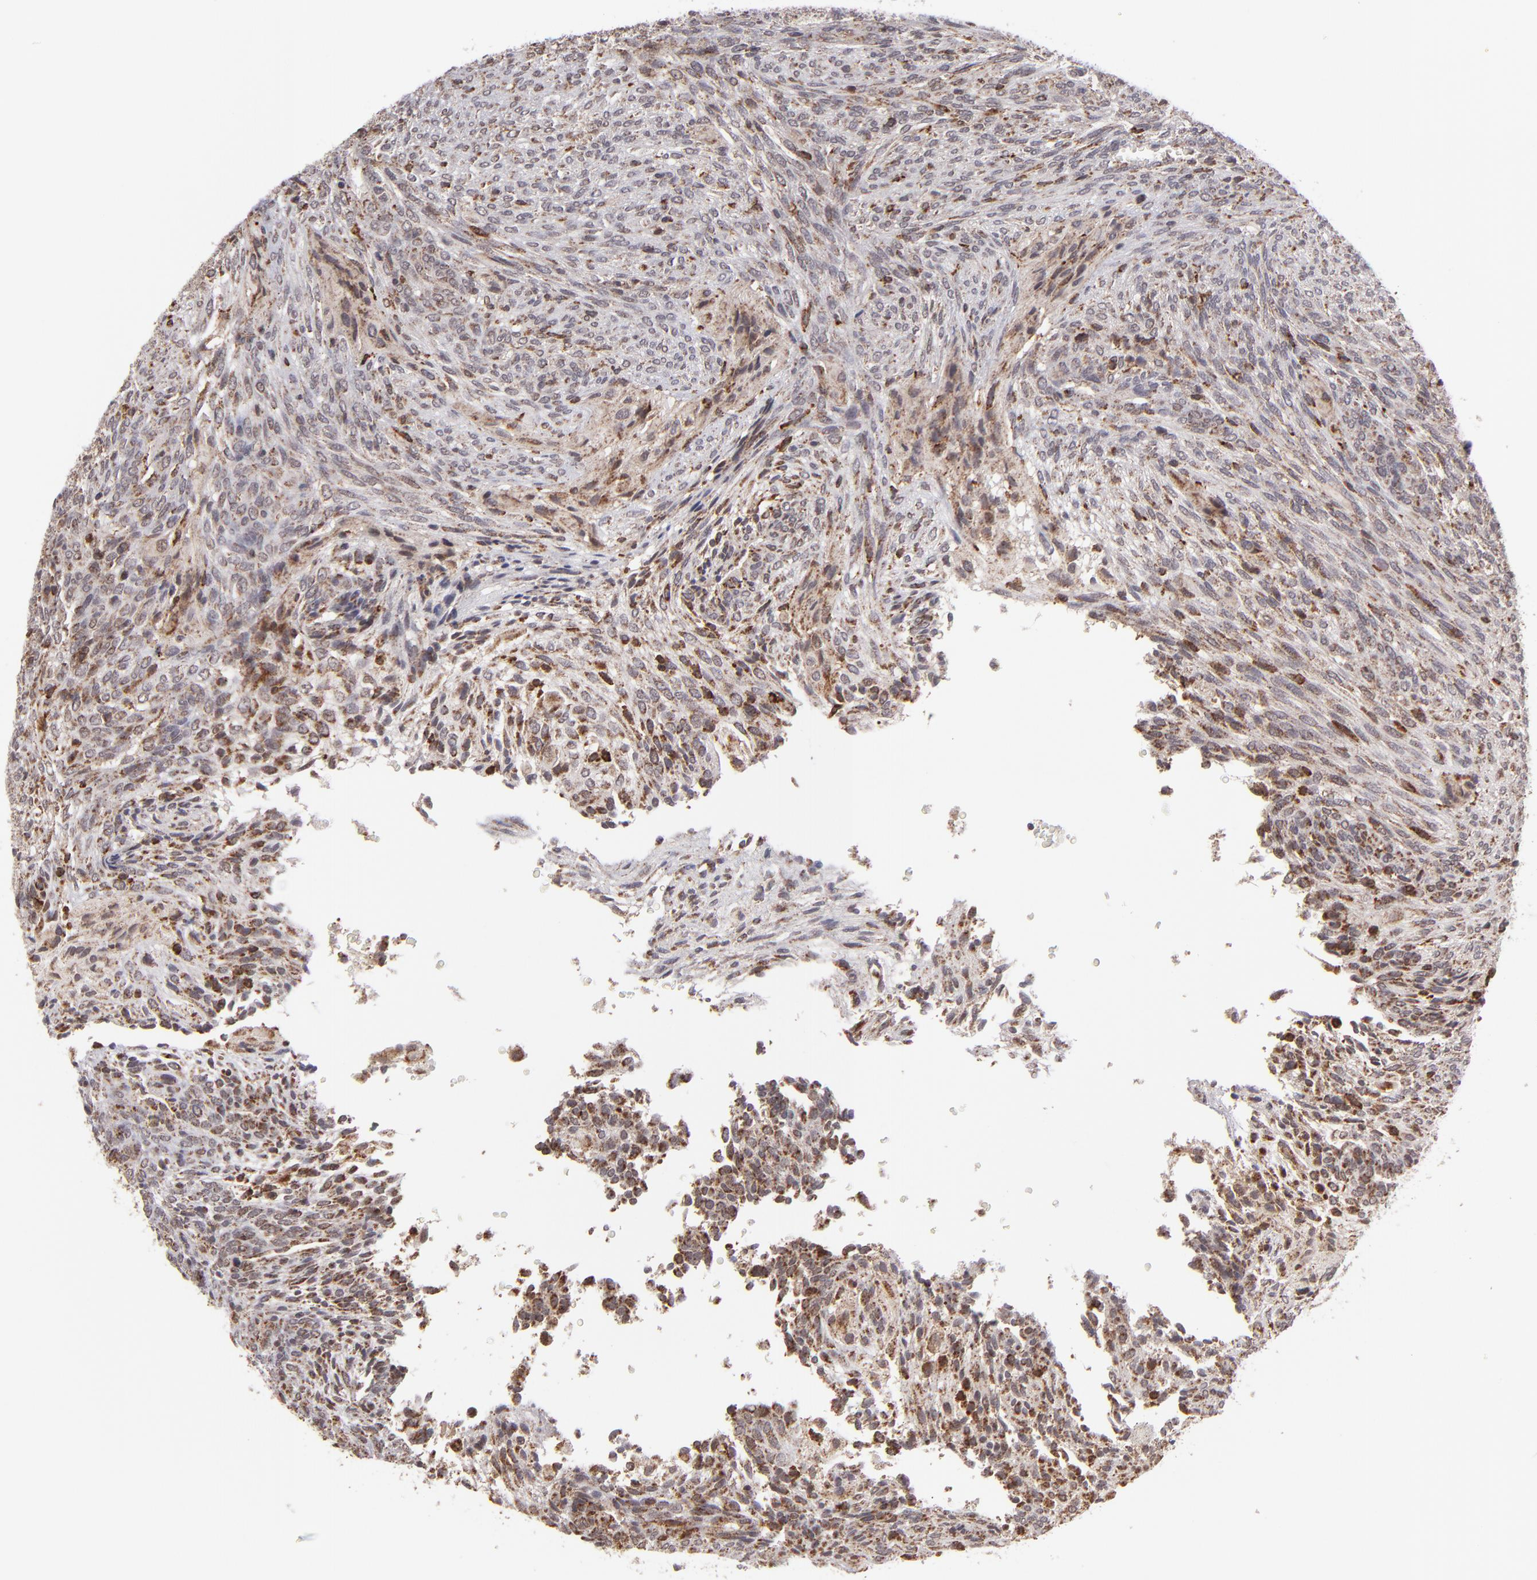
{"staining": {"intensity": "moderate", "quantity": "<25%", "location": "cytoplasmic/membranous"}, "tissue": "glioma", "cell_type": "Tumor cells", "image_type": "cancer", "snomed": [{"axis": "morphology", "description": "Glioma, malignant, High grade"}, {"axis": "topography", "description": "Cerebral cortex"}], "caption": "An IHC histopathology image of neoplastic tissue is shown. Protein staining in brown highlights moderate cytoplasmic/membranous positivity in glioma within tumor cells.", "gene": "SLC15A1", "patient": {"sex": "female", "age": 55}}